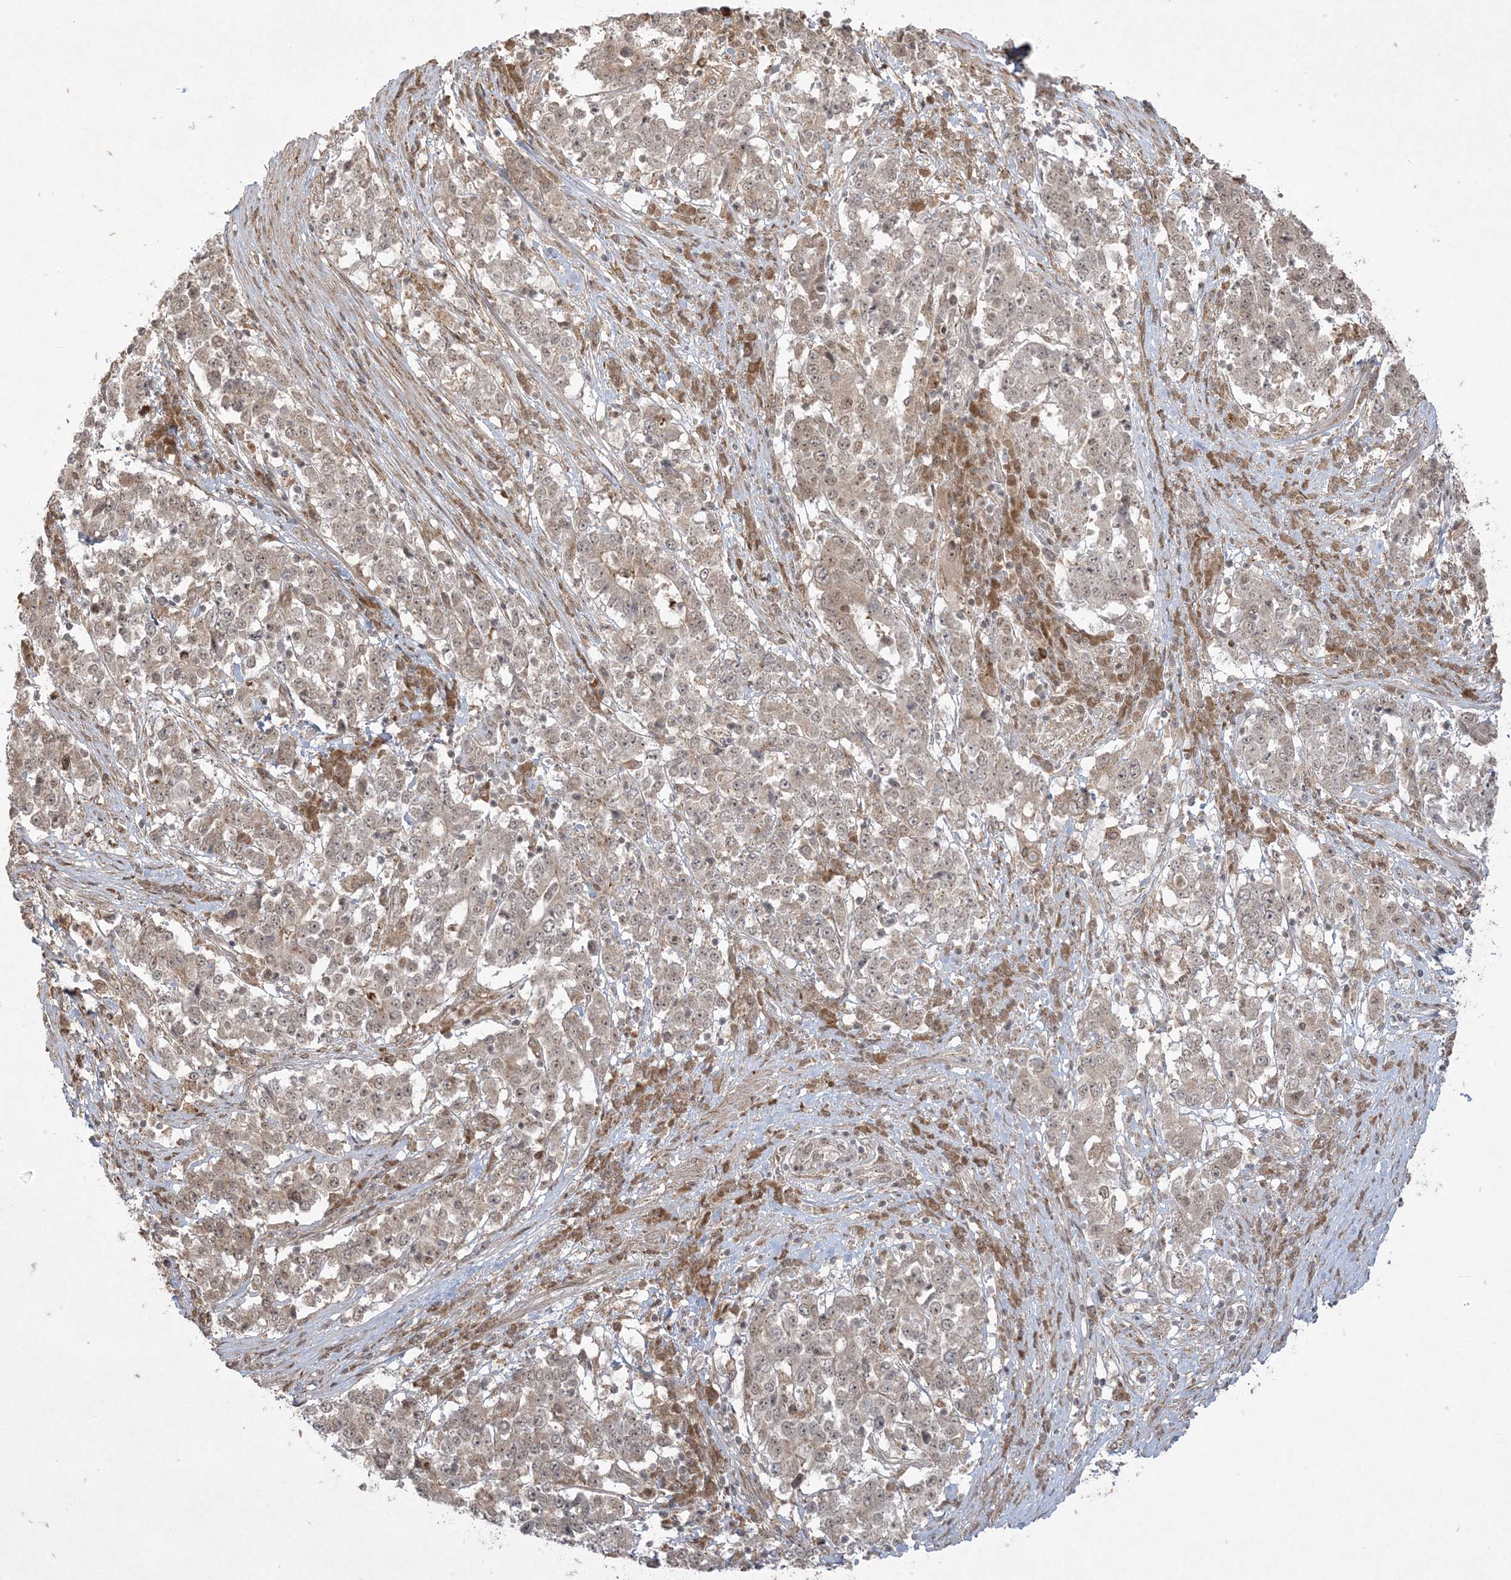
{"staining": {"intensity": "weak", "quantity": ">75%", "location": "nuclear"}, "tissue": "stomach cancer", "cell_type": "Tumor cells", "image_type": "cancer", "snomed": [{"axis": "morphology", "description": "Adenocarcinoma, NOS"}, {"axis": "topography", "description": "Stomach"}], "caption": "About >75% of tumor cells in stomach cancer (adenocarcinoma) demonstrate weak nuclear protein staining as visualized by brown immunohistochemical staining.", "gene": "RRAS", "patient": {"sex": "male", "age": 59}}